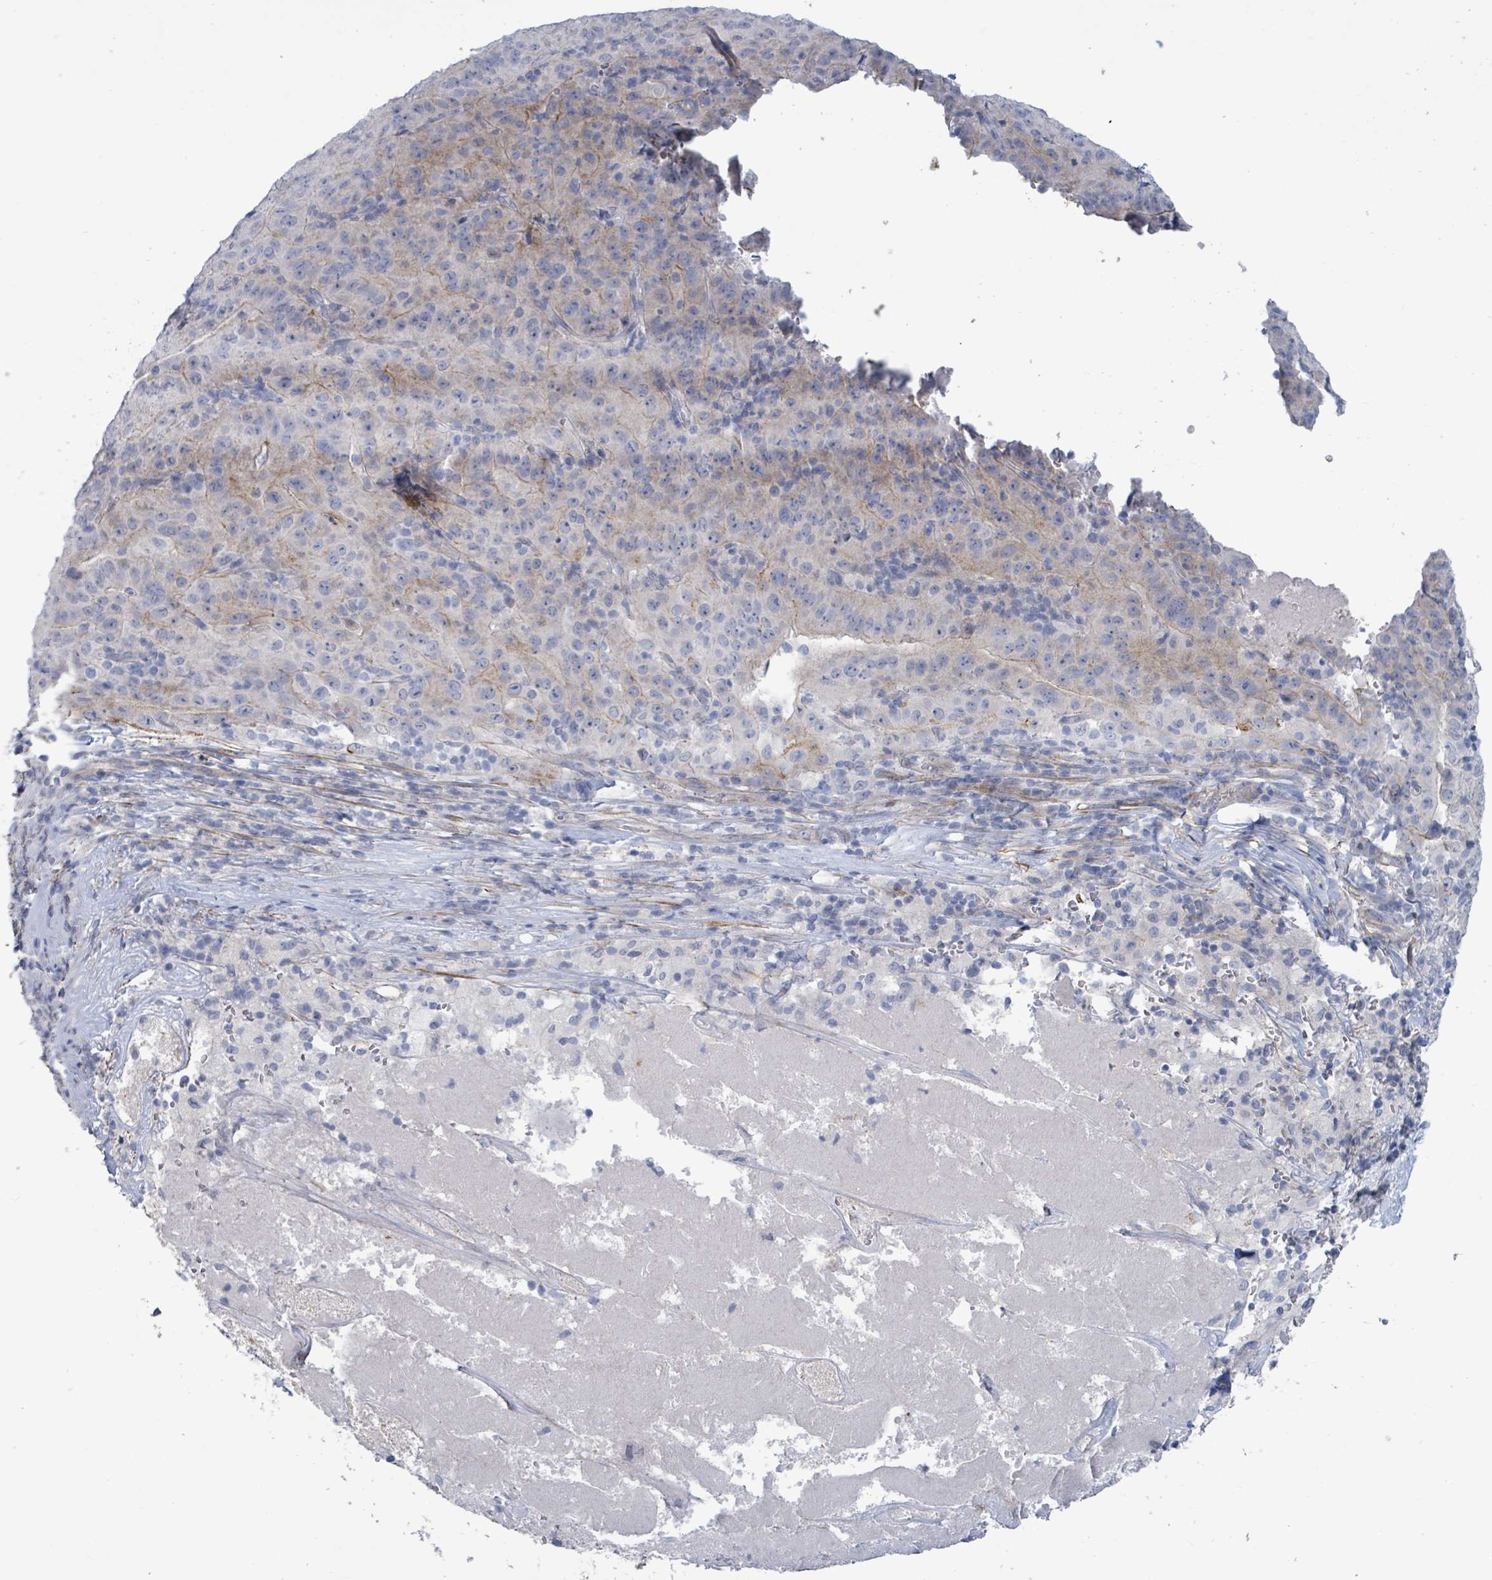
{"staining": {"intensity": "weak", "quantity": "<25%", "location": "cytoplasmic/membranous"}, "tissue": "pancreatic cancer", "cell_type": "Tumor cells", "image_type": "cancer", "snomed": [{"axis": "morphology", "description": "Adenocarcinoma, NOS"}, {"axis": "topography", "description": "Pancreas"}], "caption": "Immunohistochemical staining of adenocarcinoma (pancreatic) demonstrates no significant positivity in tumor cells. (DAB (3,3'-diaminobenzidine) immunohistochemistry (IHC), high magnification).", "gene": "PKLR", "patient": {"sex": "male", "age": 63}}